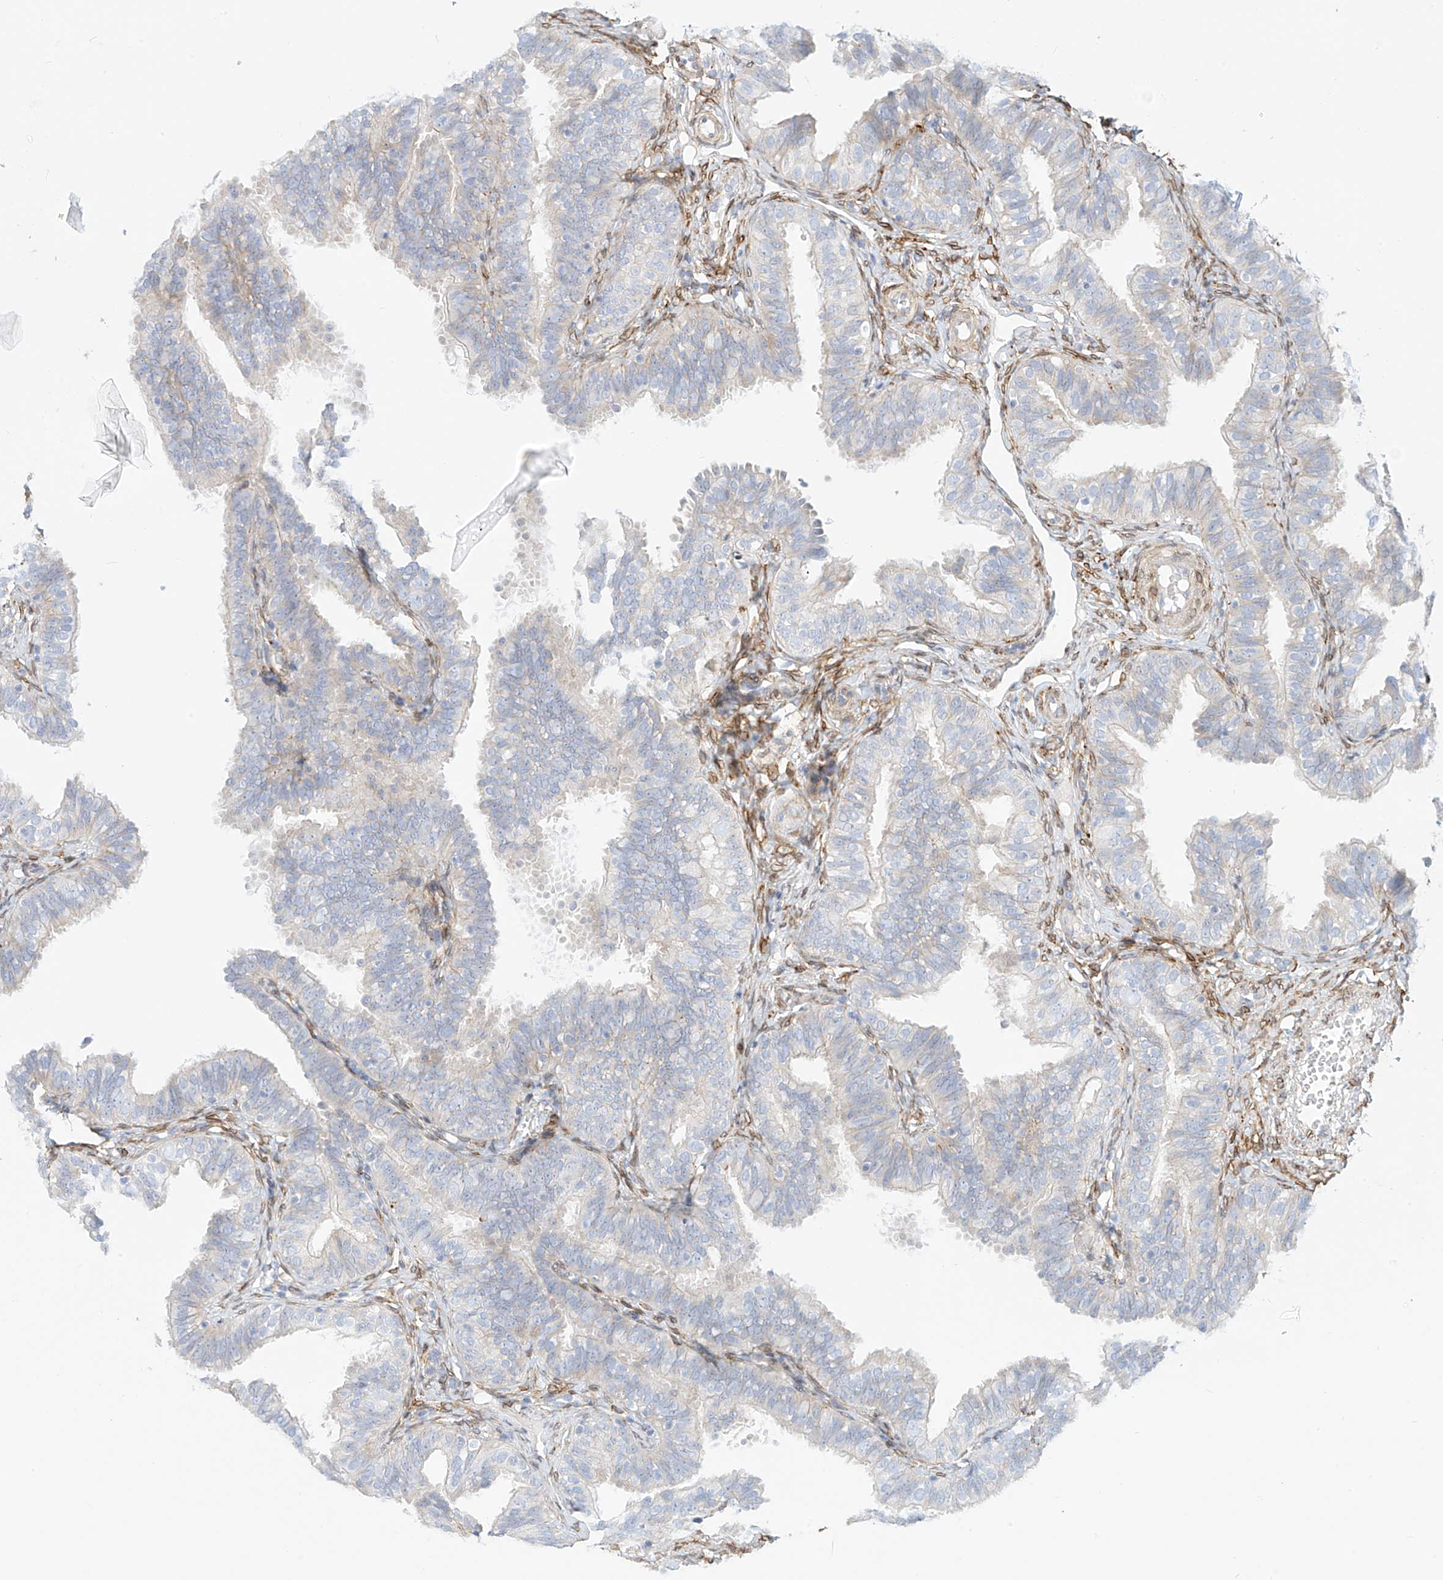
{"staining": {"intensity": "negative", "quantity": "none", "location": "none"}, "tissue": "fallopian tube", "cell_type": "Glandular cells", "image_type": "normal", "snomed": [{"axis": "morphology", "description": "Normal tissue, NOS"}, {"axis": "topography", "description": "Fallopian tube"}], "caption": "Glandular cells are negative for protein expression in unremarkable human fallopian tube. The staining is performed using DAB brown chromogen with nuclei counter-stained in using hematoxylin.", "gene": "PCYOX1", "patient": {"sex": "female", "age": 35}}